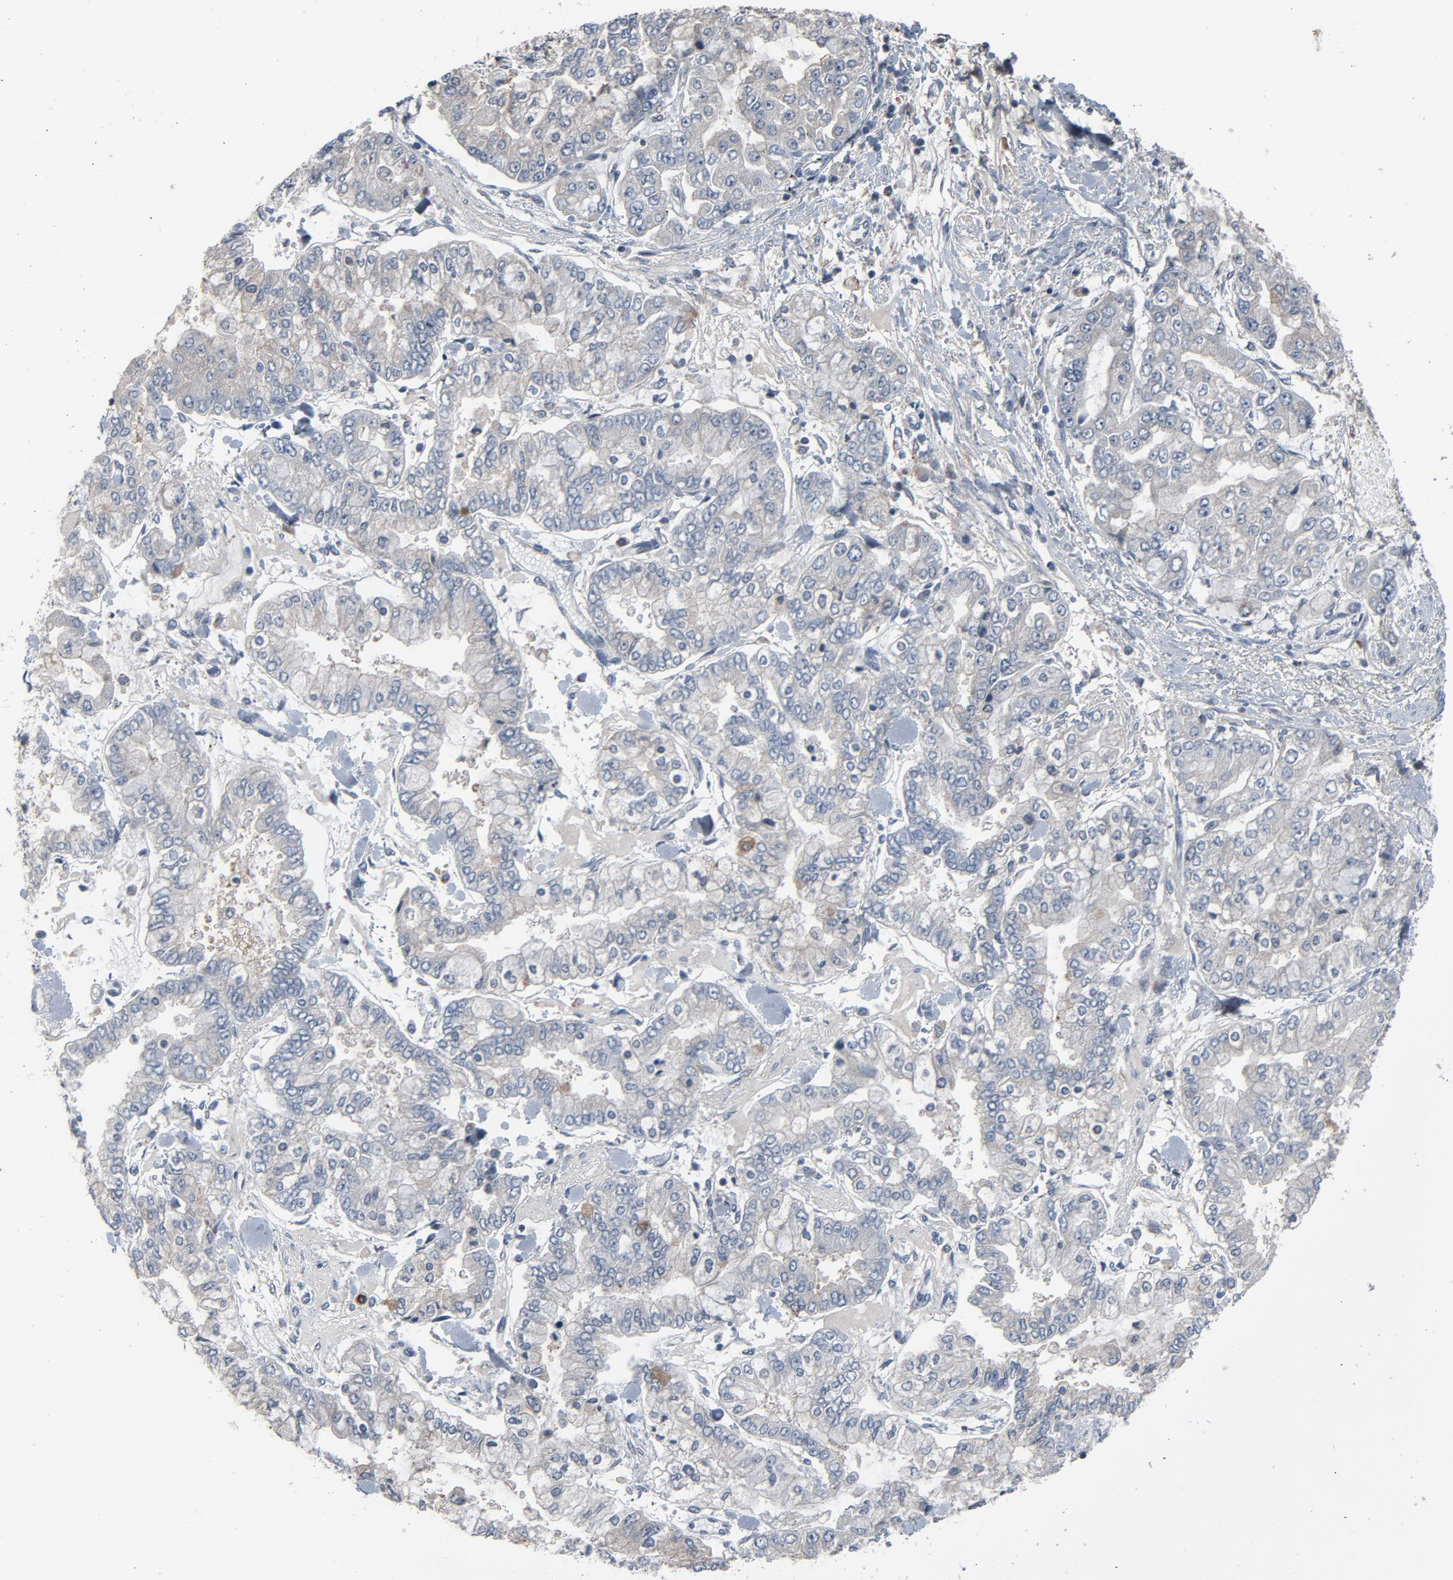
{"staining": {"intensity": "negative", "quantity": "none", "location": "none"}, "tissue": "stomach cancer", "cell_type": "Tumor cells", "image_type": "cancer", "snomed": [{"axis": "morphology", "description": "Normal tissue, NOS"}, {"axis": "morphology", "description": "Adenocarcinoma, NOS"}, {"axis": "topography", "description": "Stomach, upper"}, {"axis": "topography", "description": "Stomach"}], "caption": "Photomicrograph shows no protein positivity in tumor cells of adenocarcinoma (stomach) tissue.", "gene": "PDZD4", "patient": {"sex": "male", "age": 76}}